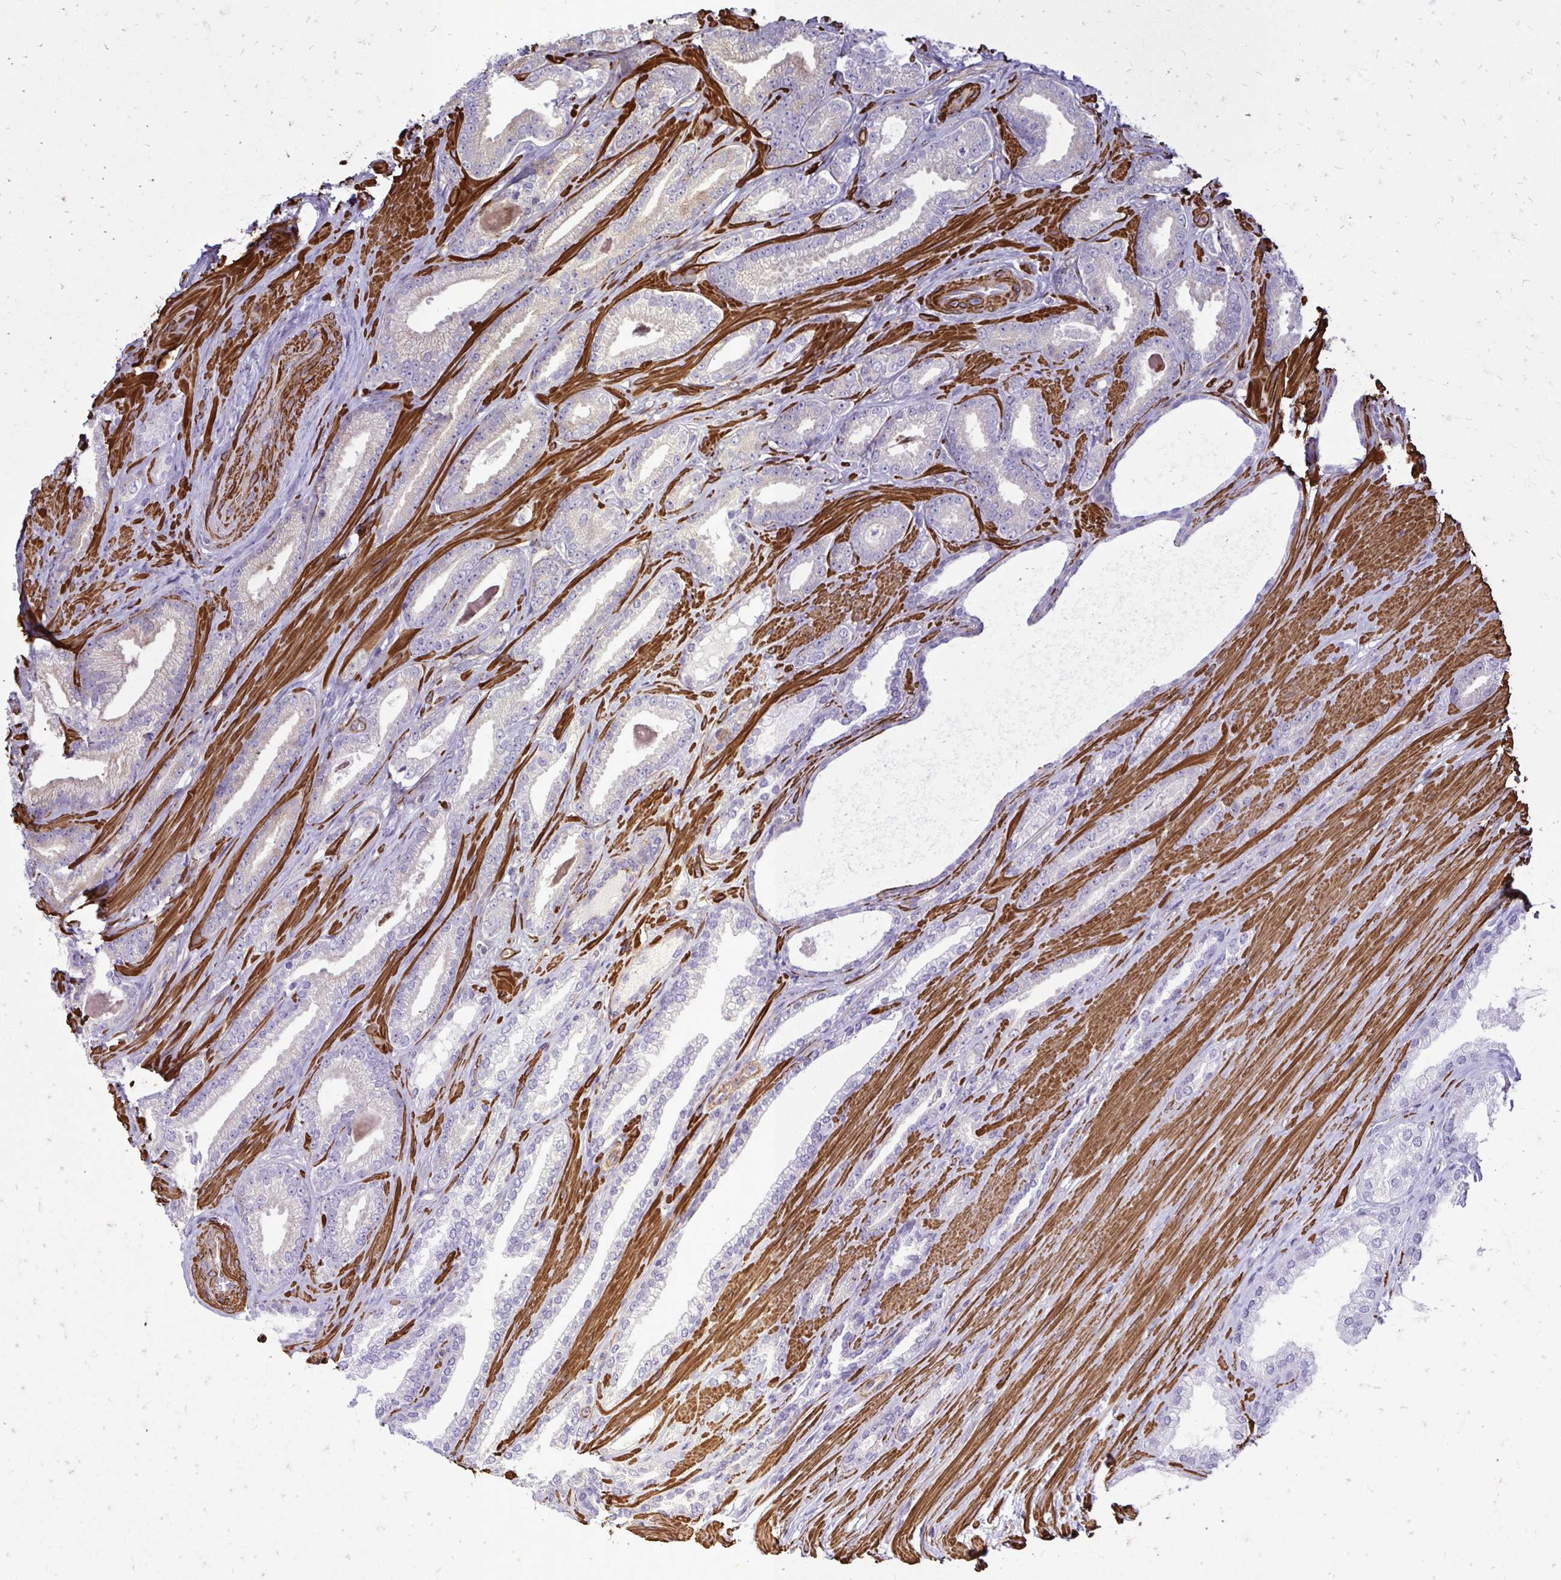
{"staining": {"intensity": "moderate", "quantity": "25%-75%", "location": "cytoplasmic/membranous"}, "tissue": "prostate cancer", "cell_type": "Tumor cells", "image_type": "cancer", "snomed": [{"axis": "morphology", "description": "Adenocarcinoma, Low grade"}, {"axis": "topography", "description": "Prostate"}], "caption": "Protein staining of prostate cancer (adenocarcinoma (low-grade)) tissue shows moderate cytoplasmic/membranous expression in approximately 25%-75% of tumor cells.", "gene": "CTPS1", "patient": {"sex": "male", "age": 61}}